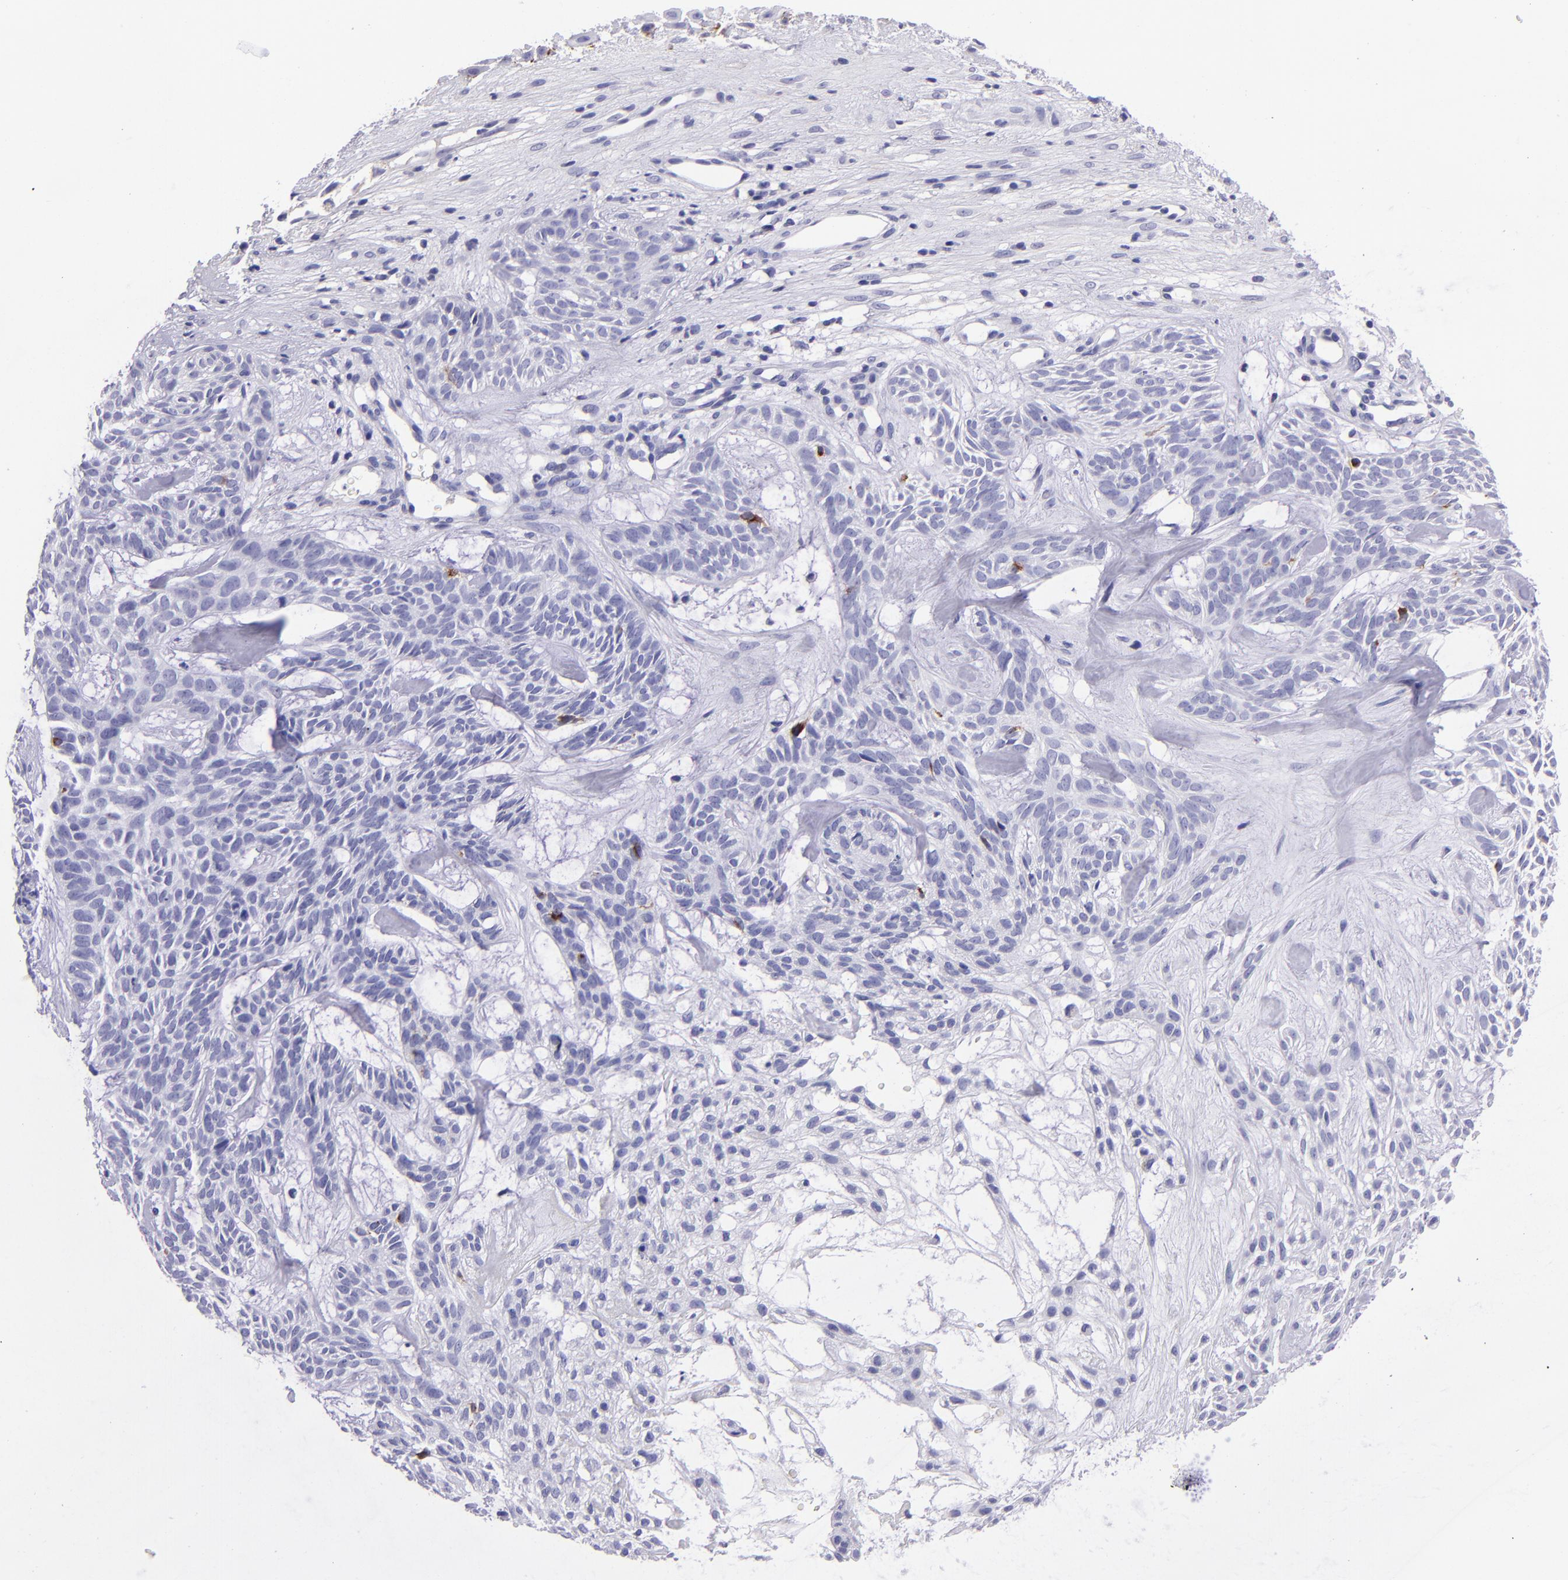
{"staining": {"intensity": "negative", "quantity": "none", "location": "none"}, "tissue": "skin cancer", "cell_type": "Tumor cells", "image_type": "cancer", "snomed": [{"axis": "morphology", "description": "Basal cell carcinoma"}, {"axis": "topography", "description": "Skin"}], "caption": "Human skin cancer (basal cell carcinoma) stained for a protein using IHC exhibits no staining in tumor cells.", "gene": "TYRP1", "patient": {"sex": "male", "age": 75}}